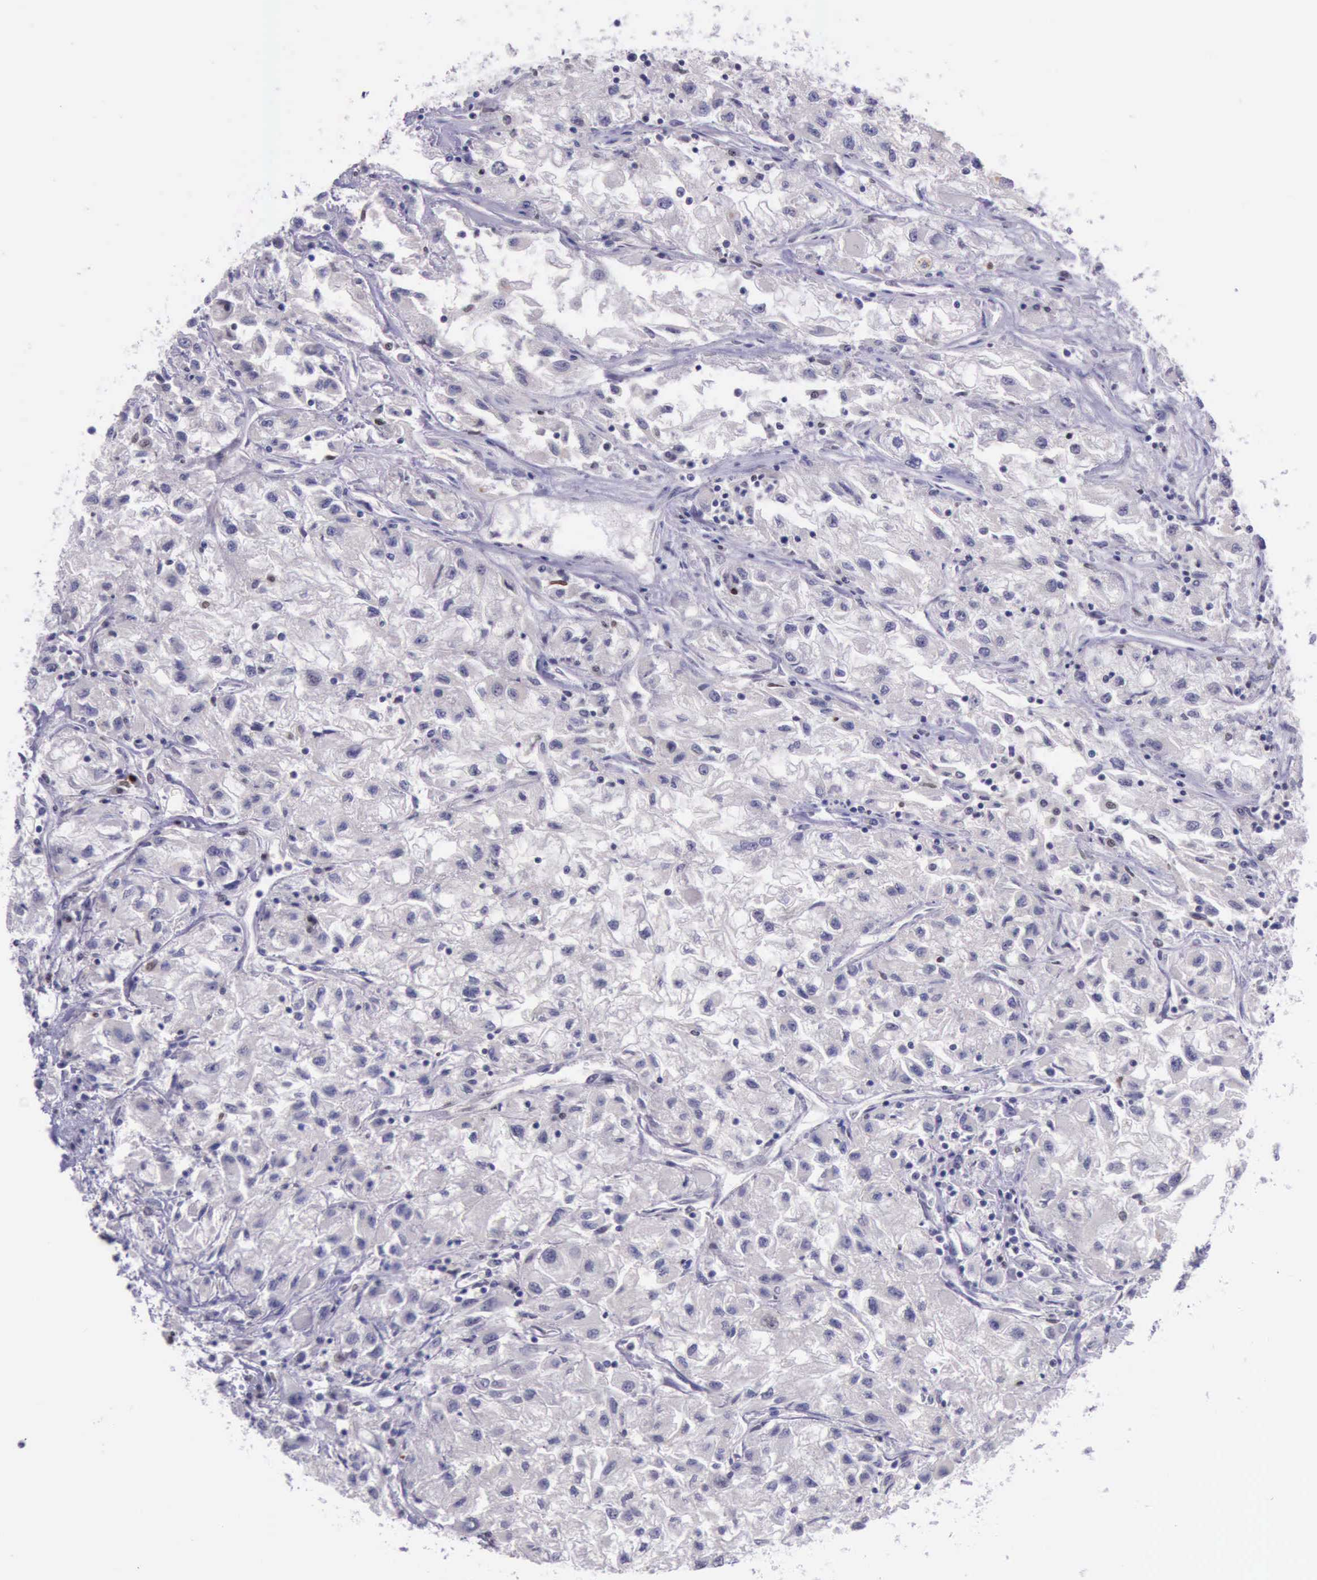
{"staining": {"intensity": "strong", "quantity": "<25%", "location": "nuclear"}, "tissue": "renal cancer", "cell_type": "Tumor cells", "image_type": "cancer", "snomed": [{"axis": "morphology", "description": "Adenocarcinoma, NOS"}, {"axis": "topography", "description": "Kidney"}], "caption": "Adenocarcinoma (renal) stained with immunohistochemistry (IHC) shows strong nuclear positivity in about <25% of tumor cells.", "gene": "PARP1", "patient": {"sex": "male", "age": 59}}